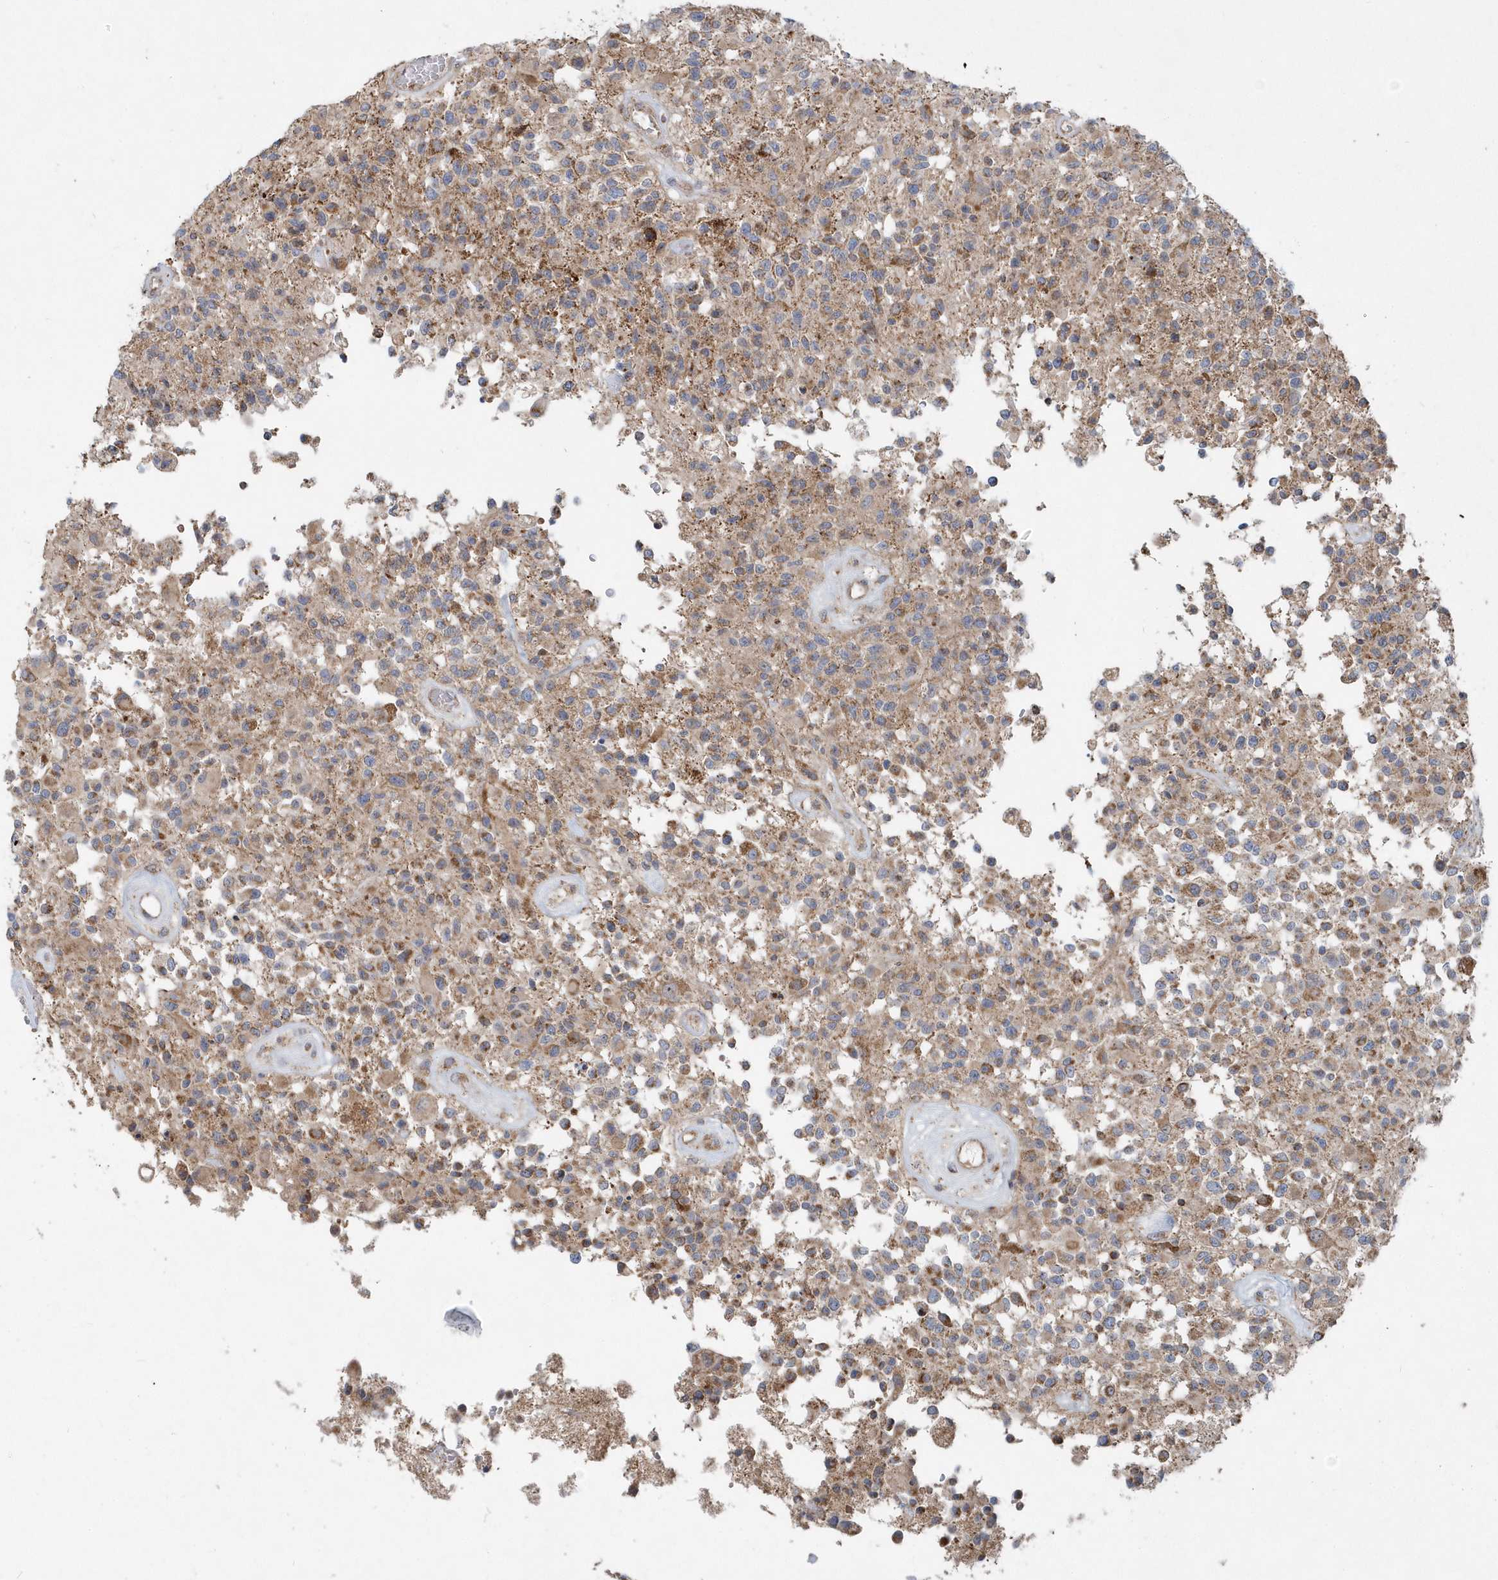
{"staining": {"intensity": "moderate", "quantity": "<25%", "location": "cytoplasmic/membranous"}, "tissue": "glioma", "cell_type": "Tumor cells", "image_type": "cancer", "snomed": [{"axis": "morphology", "description": "Glioma, malignant, High grade"}, {"axis": "morphology", "description": "Glioblastoma, NOS"}, {"axis": "topography", "description": "Brain"}], "caption": "Immunohistochemical staining of human malignant high-grade glioma exhibits low levels of moderate cytoplasmic/membranous staining in about <25% of tumor cells.", "gene": "PPP1R7", "patient": {"sex": "male", "age": 60}}